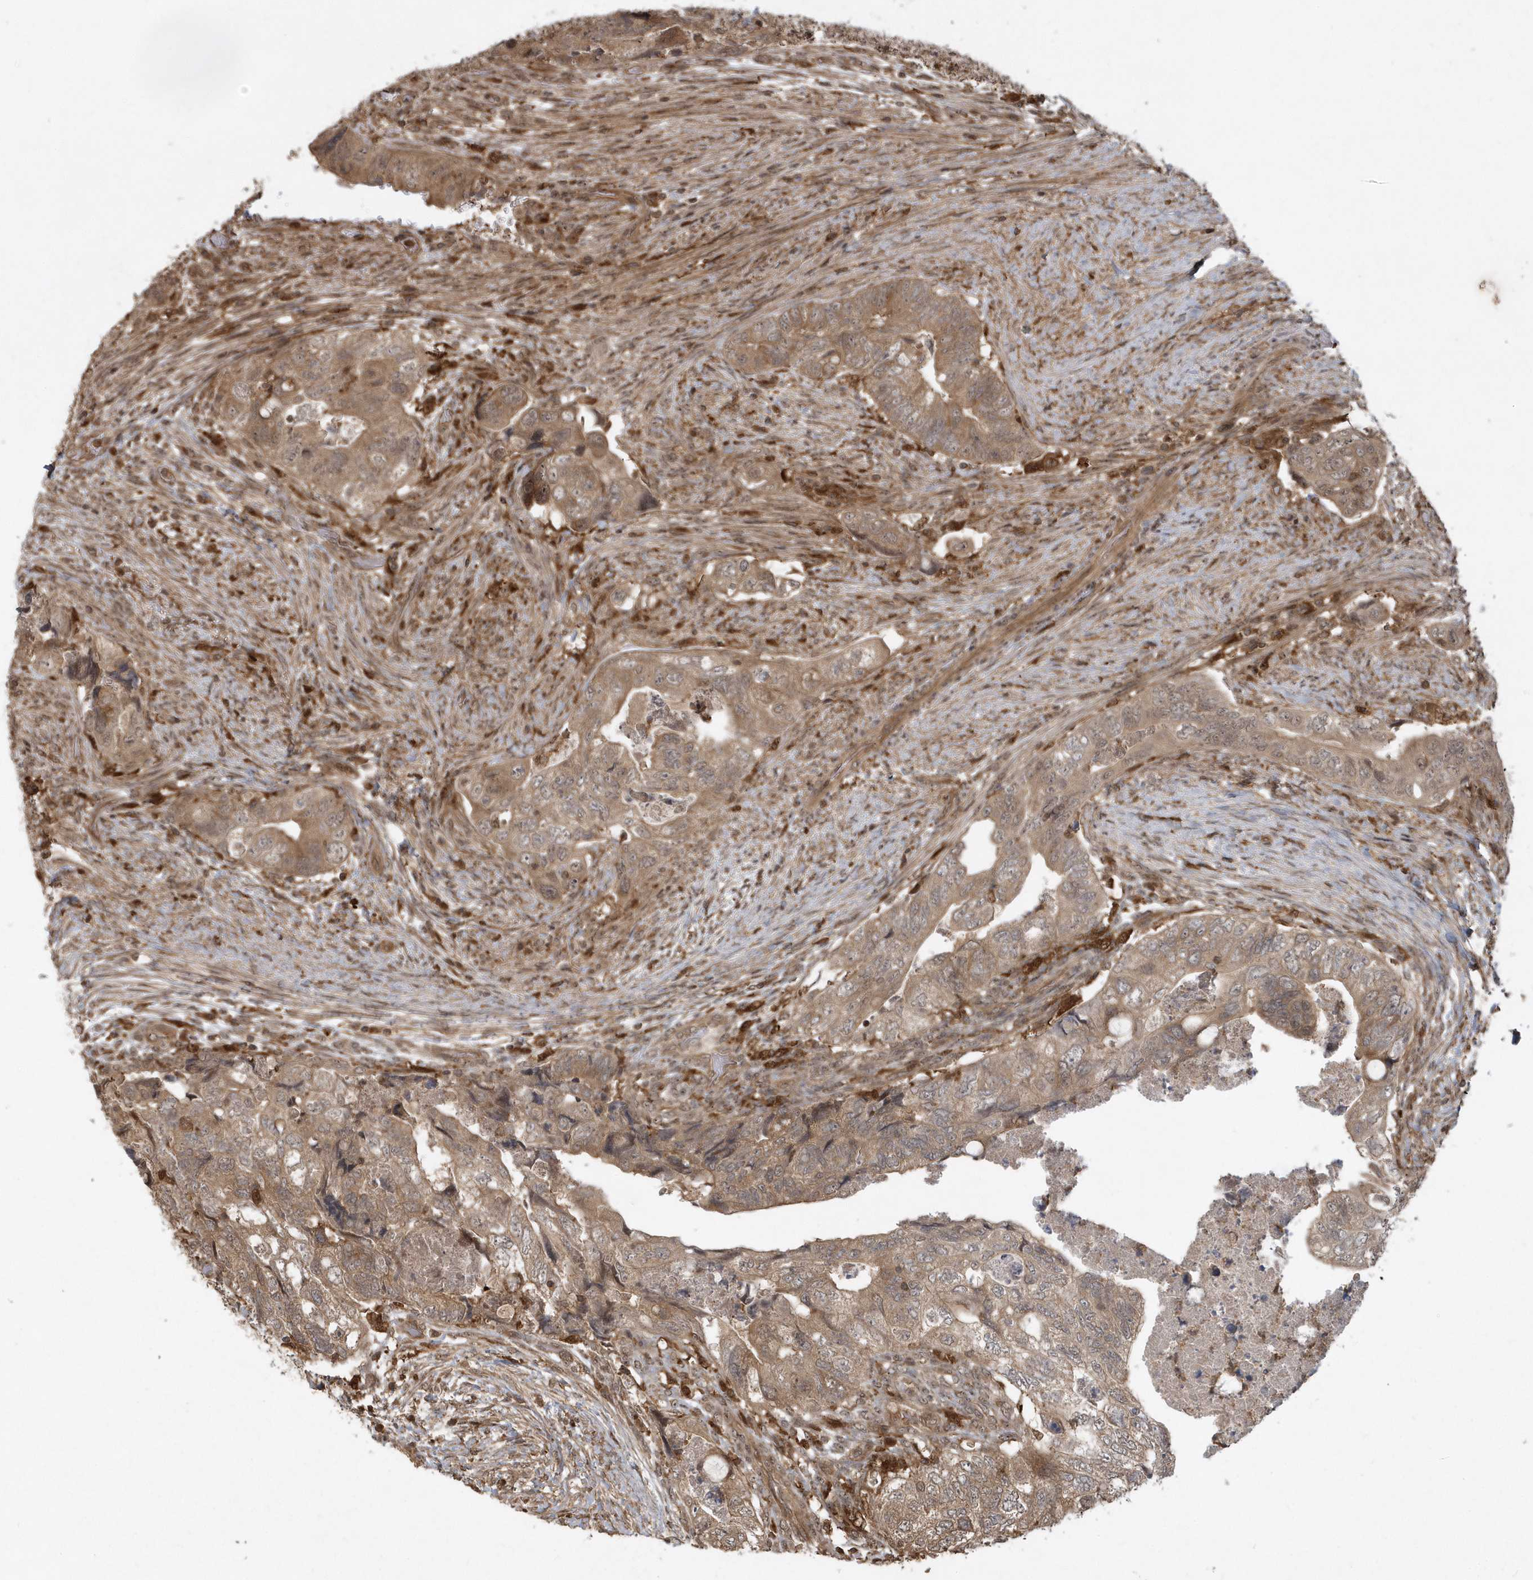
{"staining": {"intensity": "moderate", "quantity": ">75%", "location": "cytoplasmic/membranous"}, "tissue": "colorectal cancer", "cell_type": "Tumor cells", "image_type": "cancer", "snomed": [{"axis": "morphology", "description": "Adenocarcinoma, NOS"}, {"axis": "topography", "description": "Rectum"}], "caption": "DAB (3,3'-diaminobenzidine) immunohistochemical staining of human adenocarcinoma (colorectal) displays moderate cytoplasmic/membranous protein expression in approximately >75% of tumor cells.", "gene": "LACC1", "patient": {"sex": "male", "age": 63}}